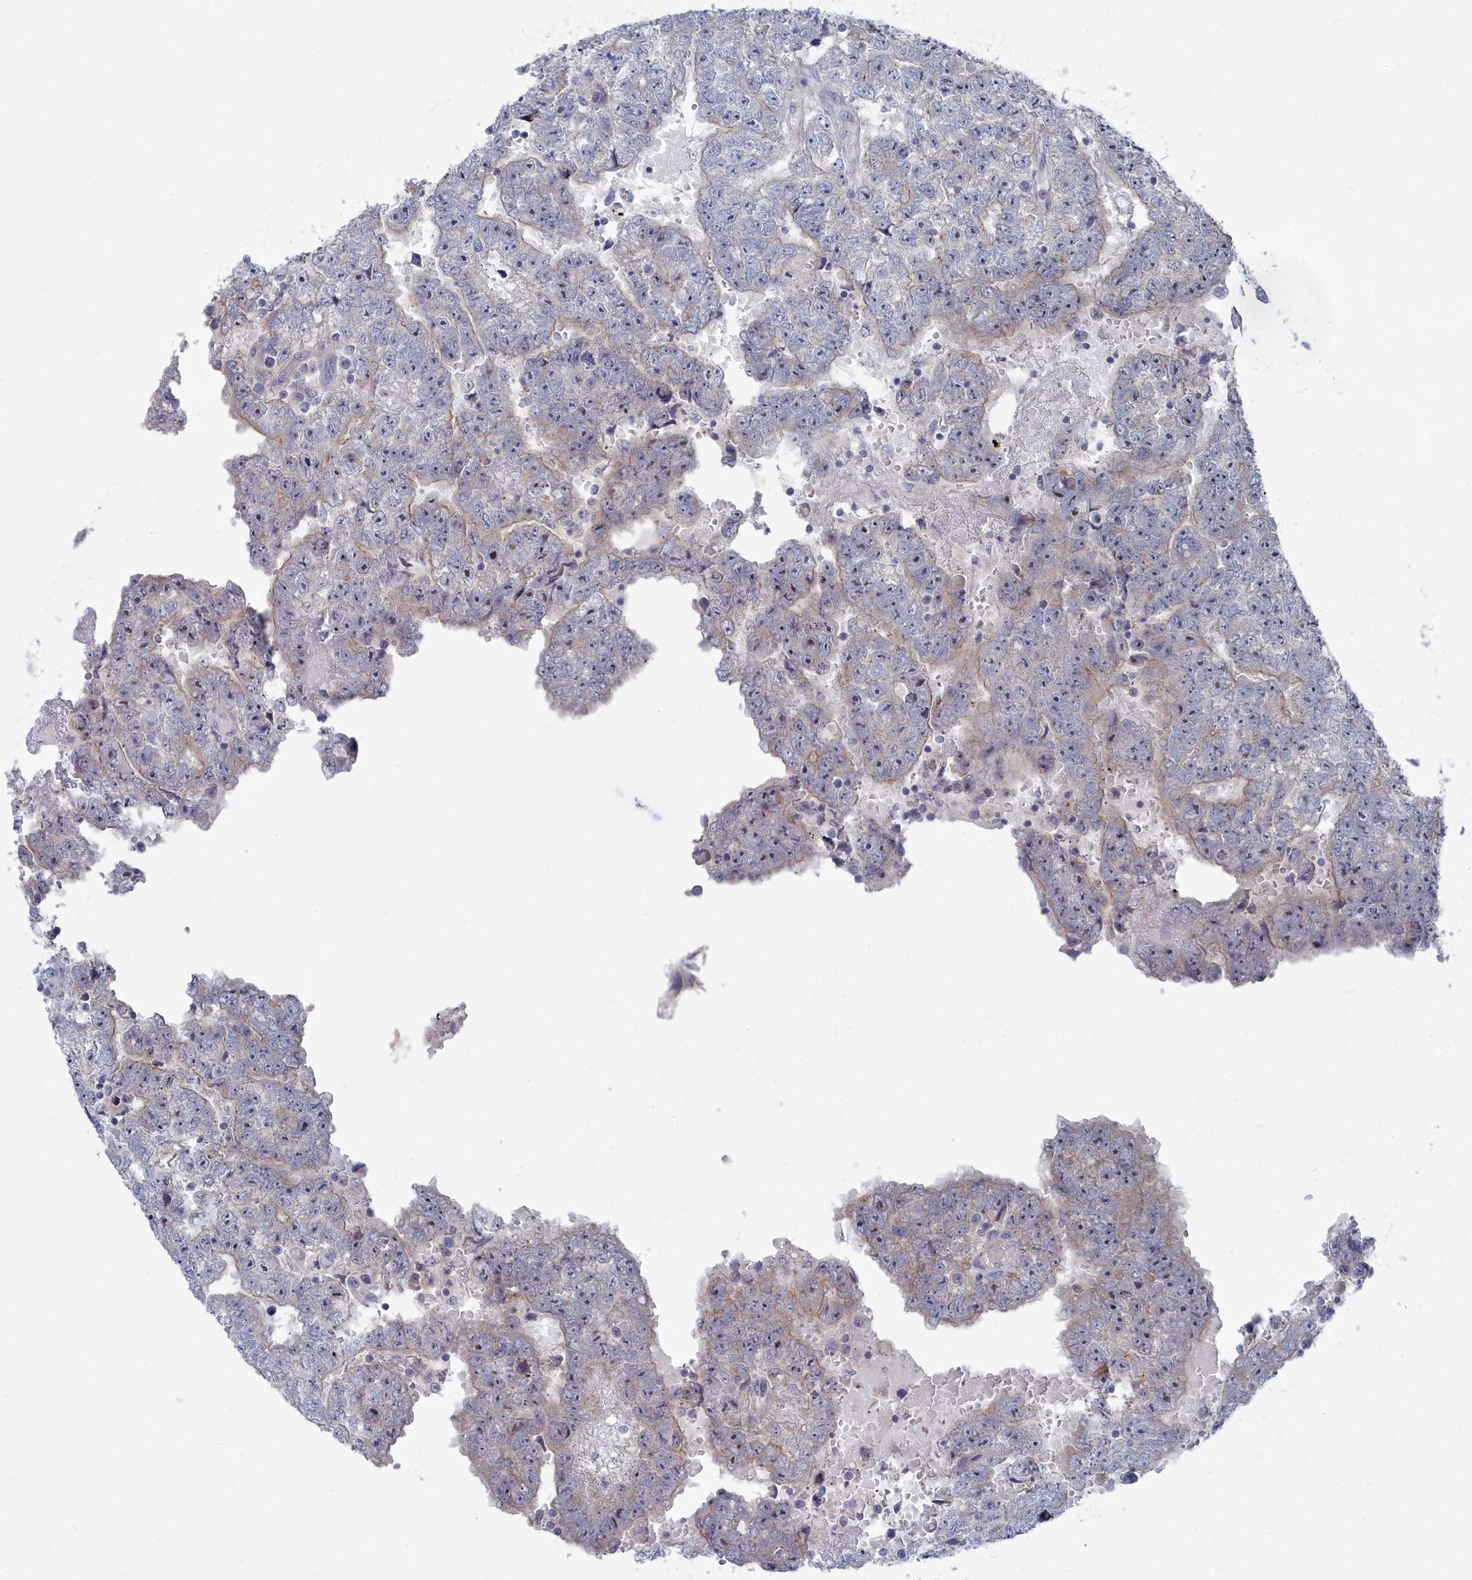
{"staining": {"intensity": "weak", "quantity": "<25%", "location": "cytoplasmic/membranous"}, "tissue": "testis cancer", "cell_type": "Tumor cells", "image_type": "cancer", "snomed": [{"axis": "morphology", "description": "Carcinoma, Embryonal, NOS"}, {"axis": "topography", "description": "Testis"}], "caption": "IHC photomicrograph of neoplastic tissue: human testis cancer stained with DAB (3,3'-diaminobenzidine) displays no significant protein staining in tumor cells.", "gene": "CCDC149", "patient": {"sex": "male", "age": 25}}